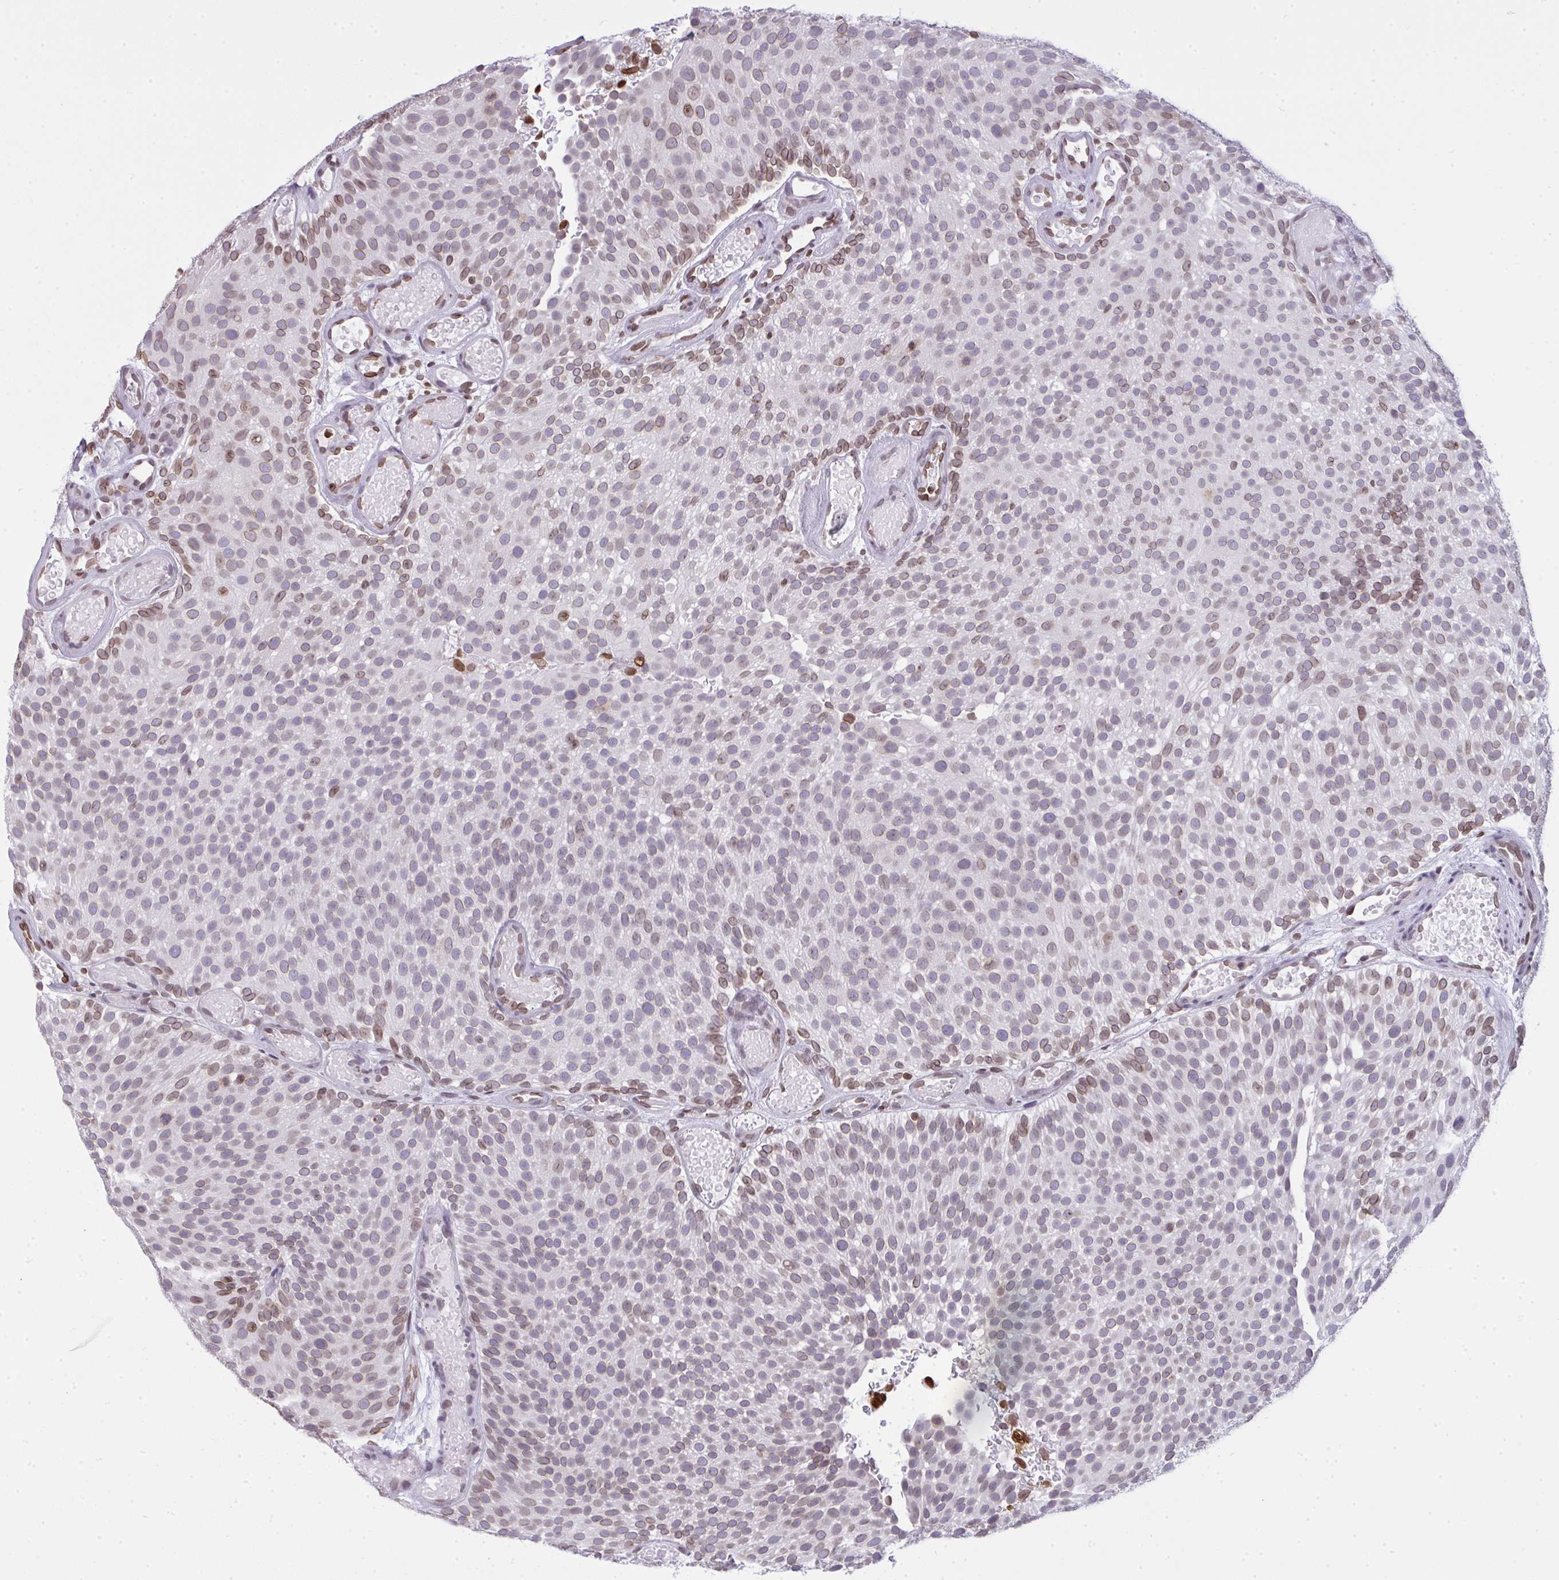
{"staining": {"intensity": "moderate", "quantity": "25%-75%", "location": "cytoplasmic/membranous,nuclear"}, "tissue": "urothelial cancer", "cell_type": "Tumor cells", "image_type": "cancer", "snomed": [{"axis": "morphology", "description": "Urothelial carcinoma, Low grade"}, {"axis": "topography", "description": "Urinary bladder"}], "caption": "DAB (3,3'-diaminobenzidine) immunohistochemical staining of human urothelial cancer shows moderate cytoplasmic/membranous and nuclear protein expression in about 25%-75% of tumor cells.", "gene": "LMNB2", "patient": {"sex": "male", "age": 78}}